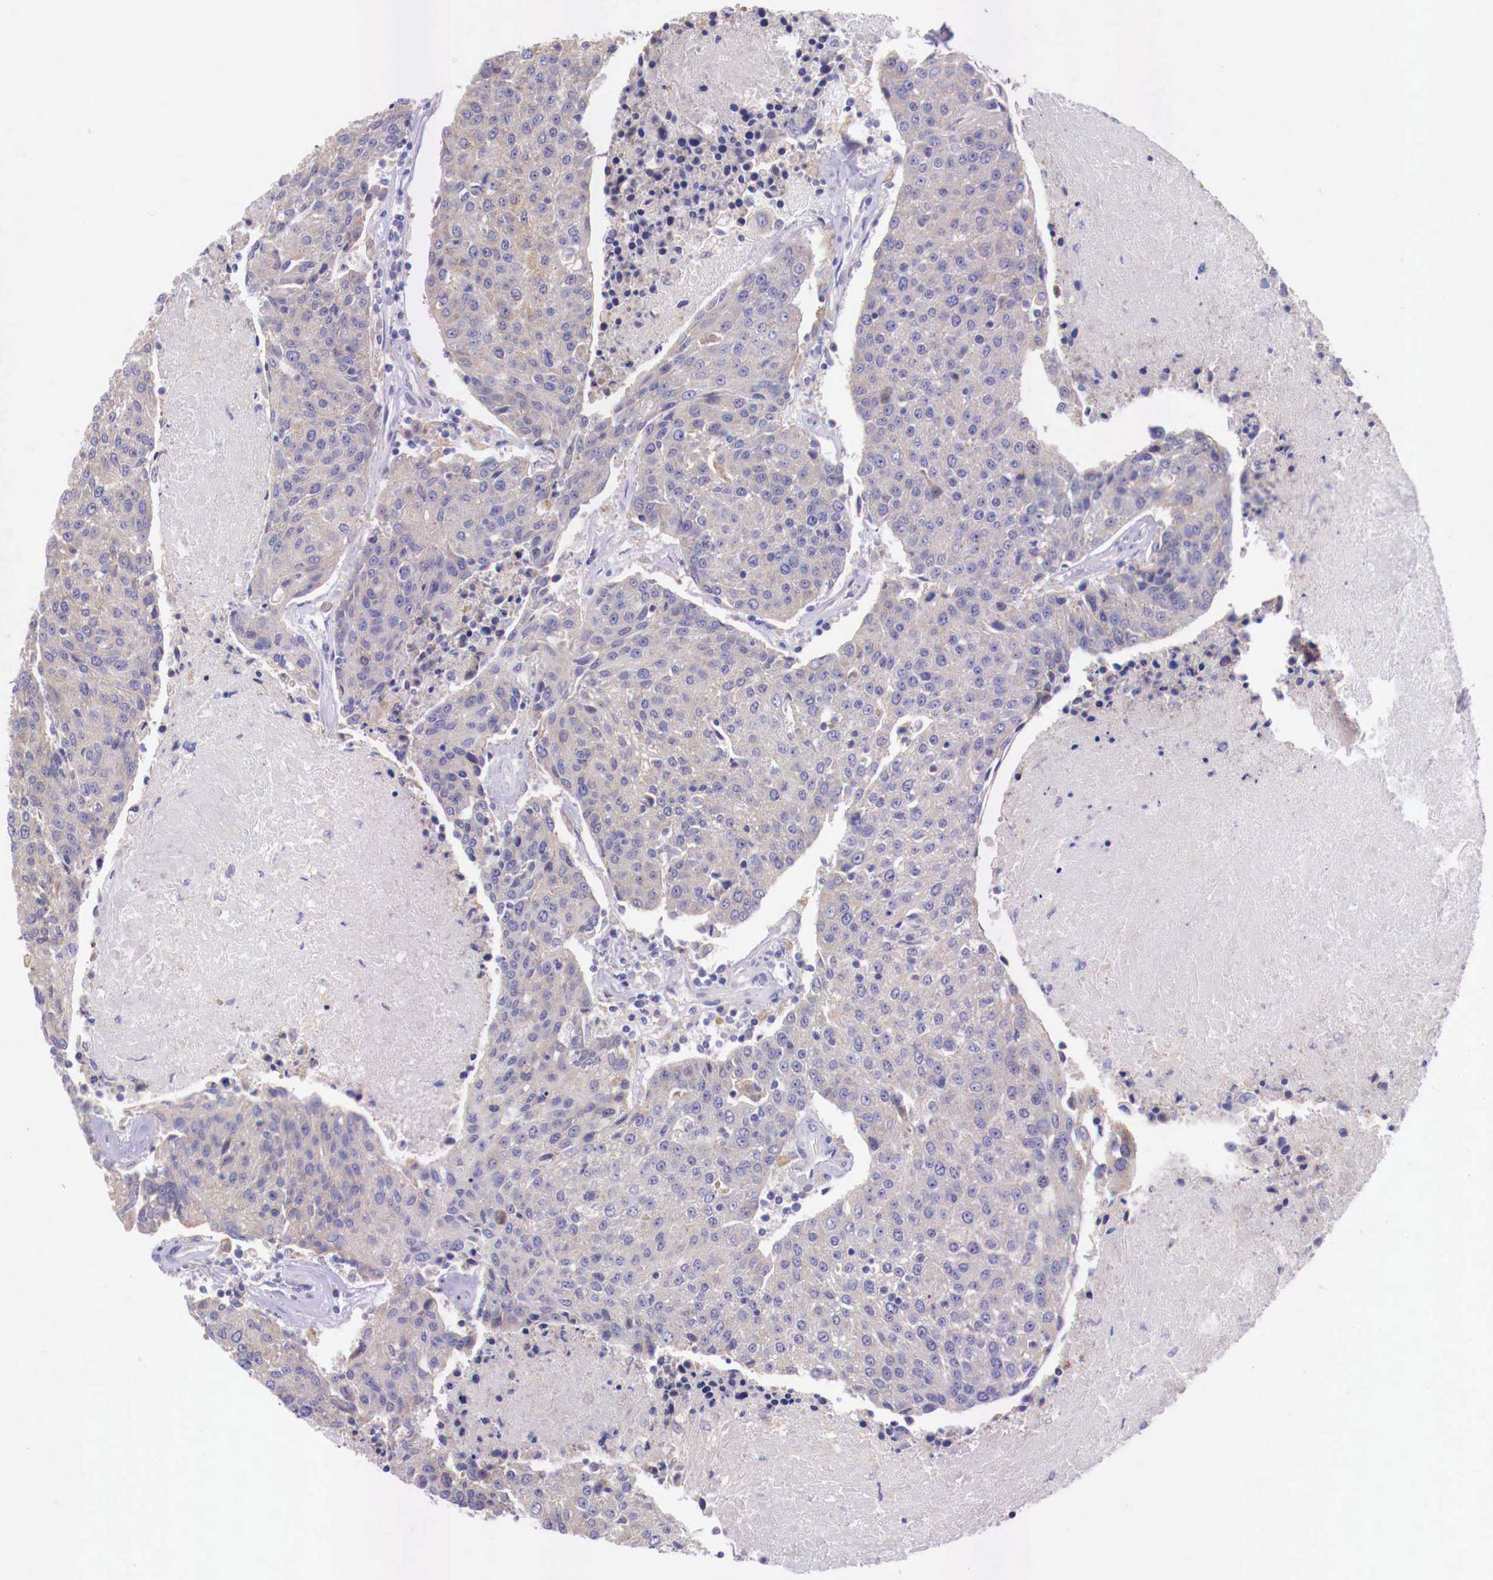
{"staining": {"intensity": "weak", "quantity": "25%-75%", "location": "cytoplasmic/membranous"}, "tissue": "urothelial cancer", "cell_type": "Tumor cells", "image_type": "cancer", "snomed": [{"axis": "morphology", "description": "Urothelial carcinoma, High grade"}, {"axis": "topography", "description": "Urinary bladder"}], "caption": "Immunohistochemical staining of urothelial carcinoma (high-grade) exhibits low levels of weak cytoplasmic/membranous staining in about 25%-75% of tumor cells.", "gene": "GRIPAP1", "patient": {"sex": "female", "age": 85}}